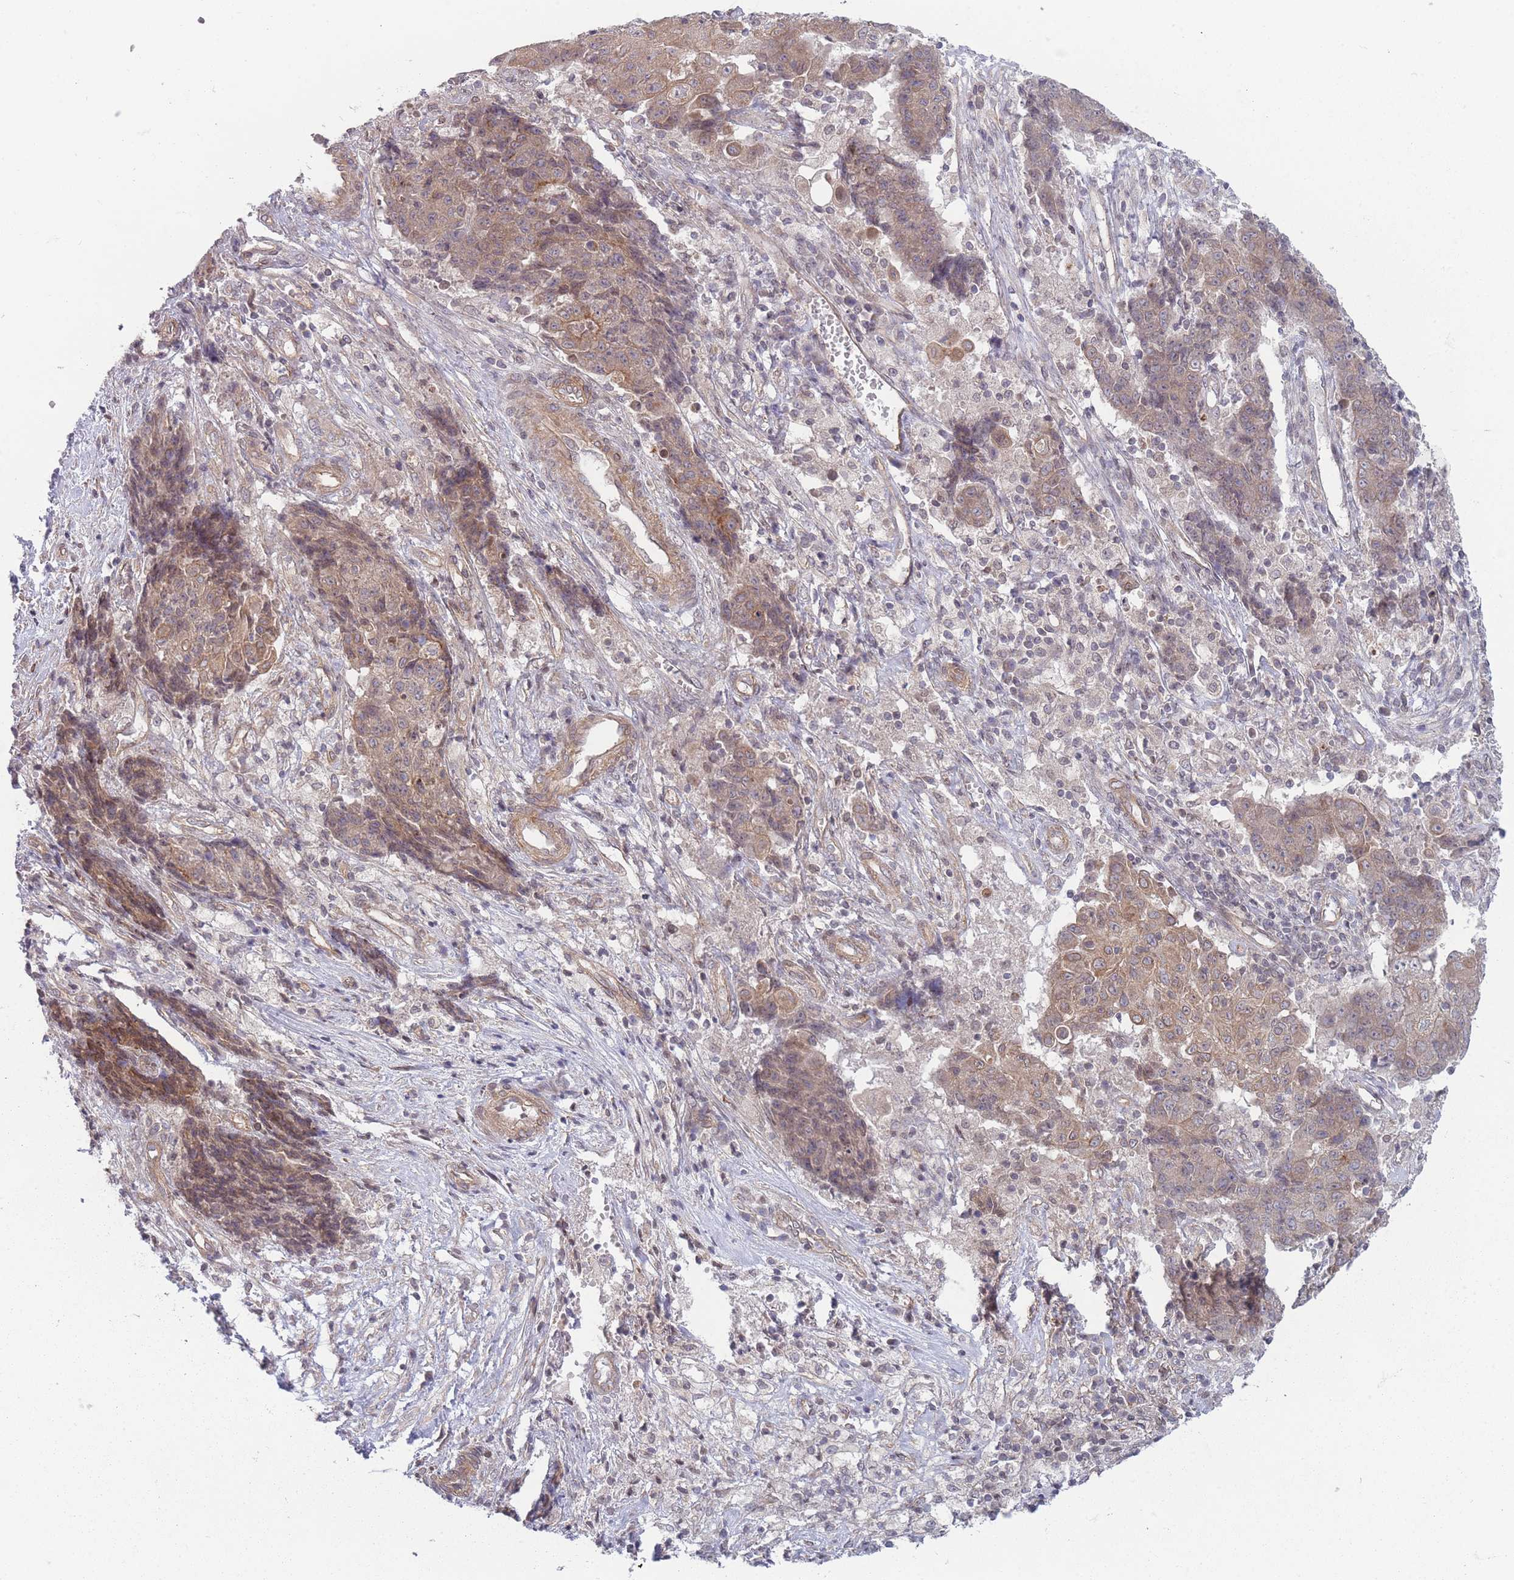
{"staining": {"intensity": "moderate", "quantity": "25%-75%", "location": "cytoplasmic/membranous"}, "tissue": "ovarian cancer", "cell_type": "Tumor cells", "image_type": "cancer", "snomed": [{"axis": "morphology", "description": "Carcinoma, endometroid"}, {"axis": "topography", "description": "Ovary"}], "caption": "Immunohistochemistry (IHC) of ovarian endometroid carcinoma demonstrates medium levels of moderate cytoplasmic/membranous positivity in about 25%-75% of tumor cells.", "gene": "VRK2", "patient": {"sex": "female", "age": 42}}